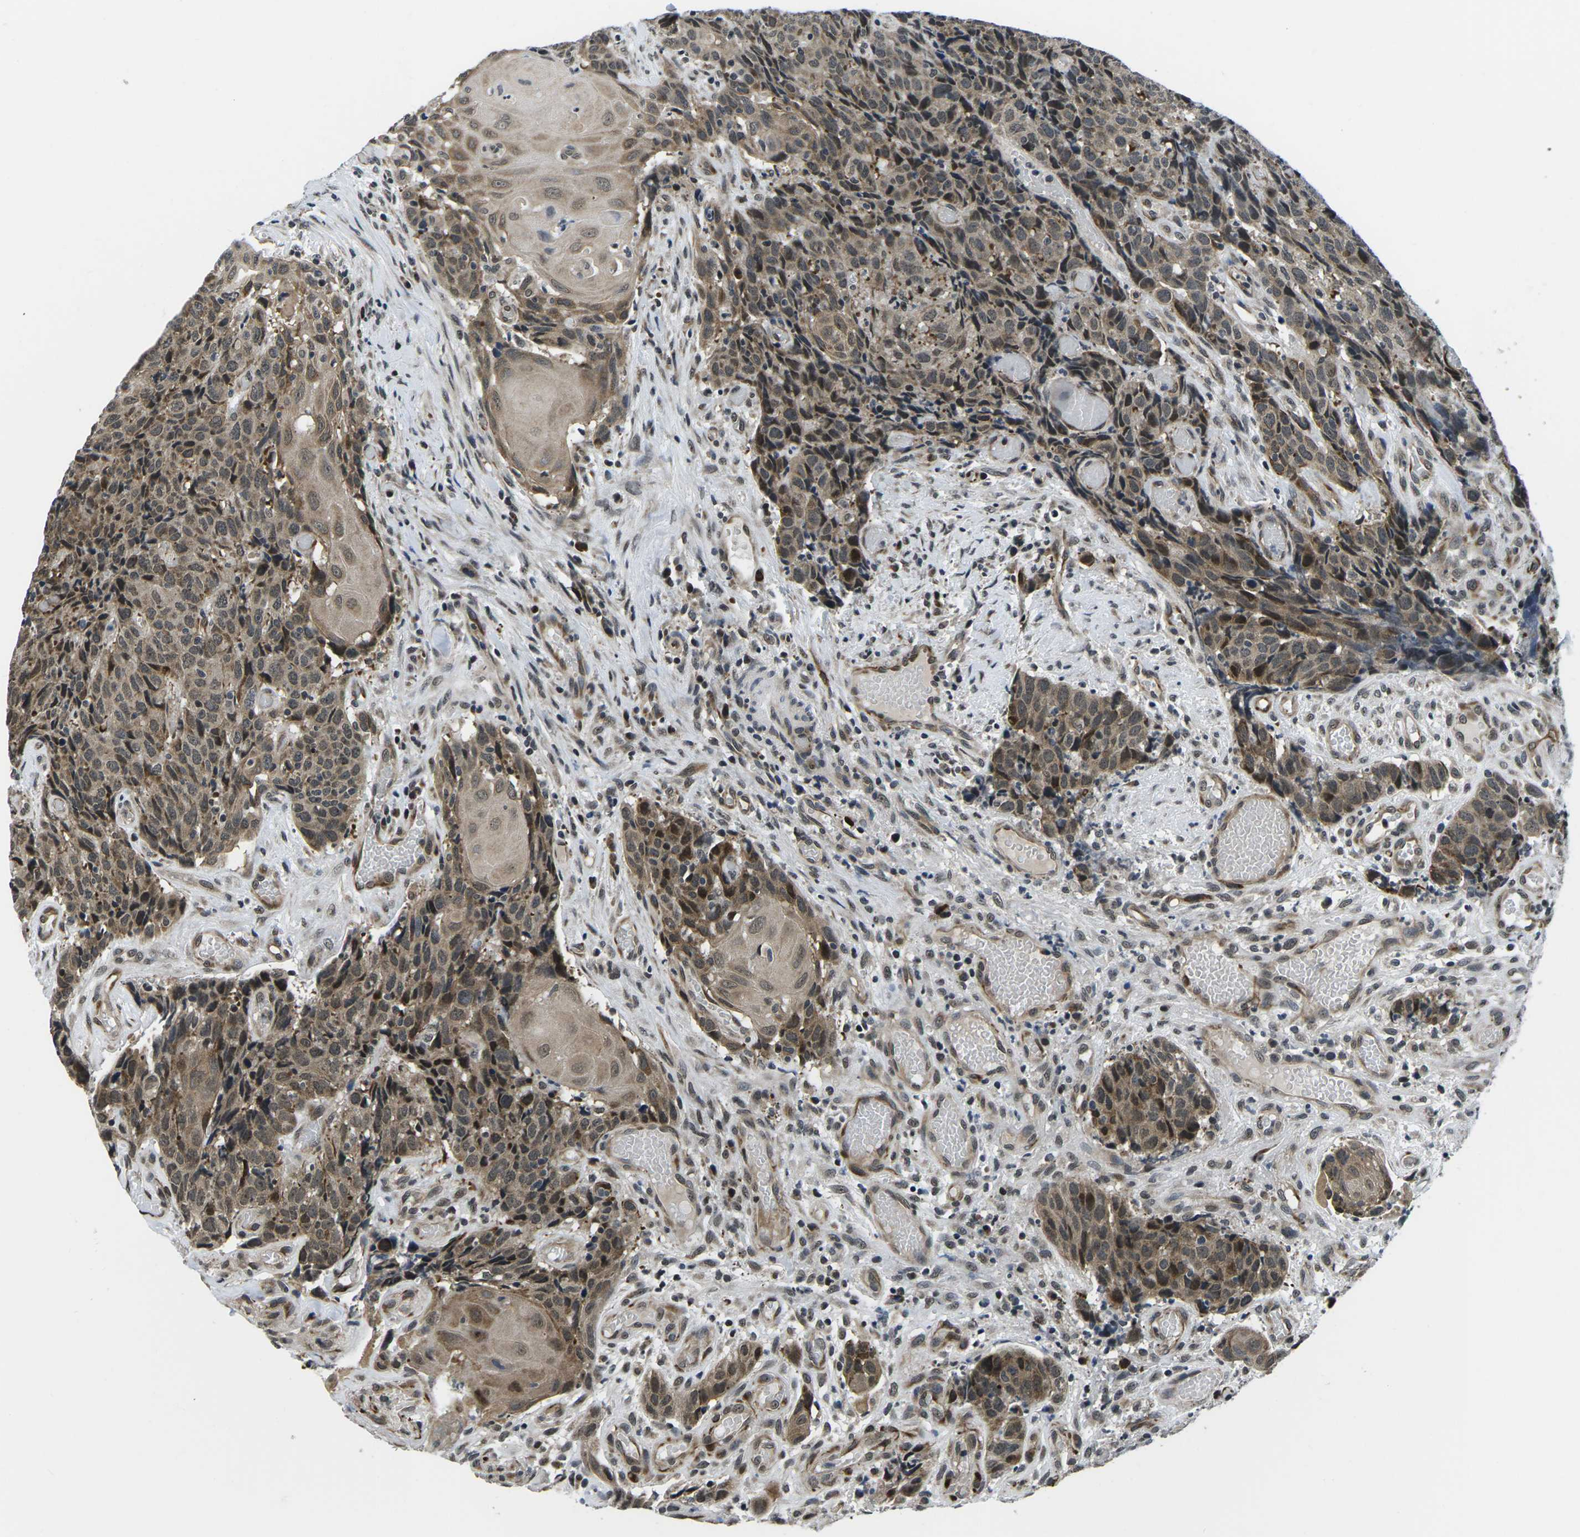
{"staining": {"intensity": "moderate", "quantity": ">75%", "location": "cytoplasmic/membranous,nuclear"}, "tissue": "head and neck cancer", "cell_type": "Tumor cells", "image_type": "cancer", "snomed": [{"axis": "morphology", "description": "Squamous cell carcinoma, NOS"}, {"axis": "topography", "description": "Head-Neck"}], "caption": "Immunohistochemical staining of squamous cell carcinoma (head and neck) shows moderate cytoplasmic/membranous and nuclear protein staining in about >75% of tumor cells. The staining is performed using DAB (3,3'-diaminobenzidine) brown chromogen to label protein expression. The nuclei are counter-stained blue using hematoxylin.", "gene": "CCNE1", "patient": {"sex": "male", "age": 66}}